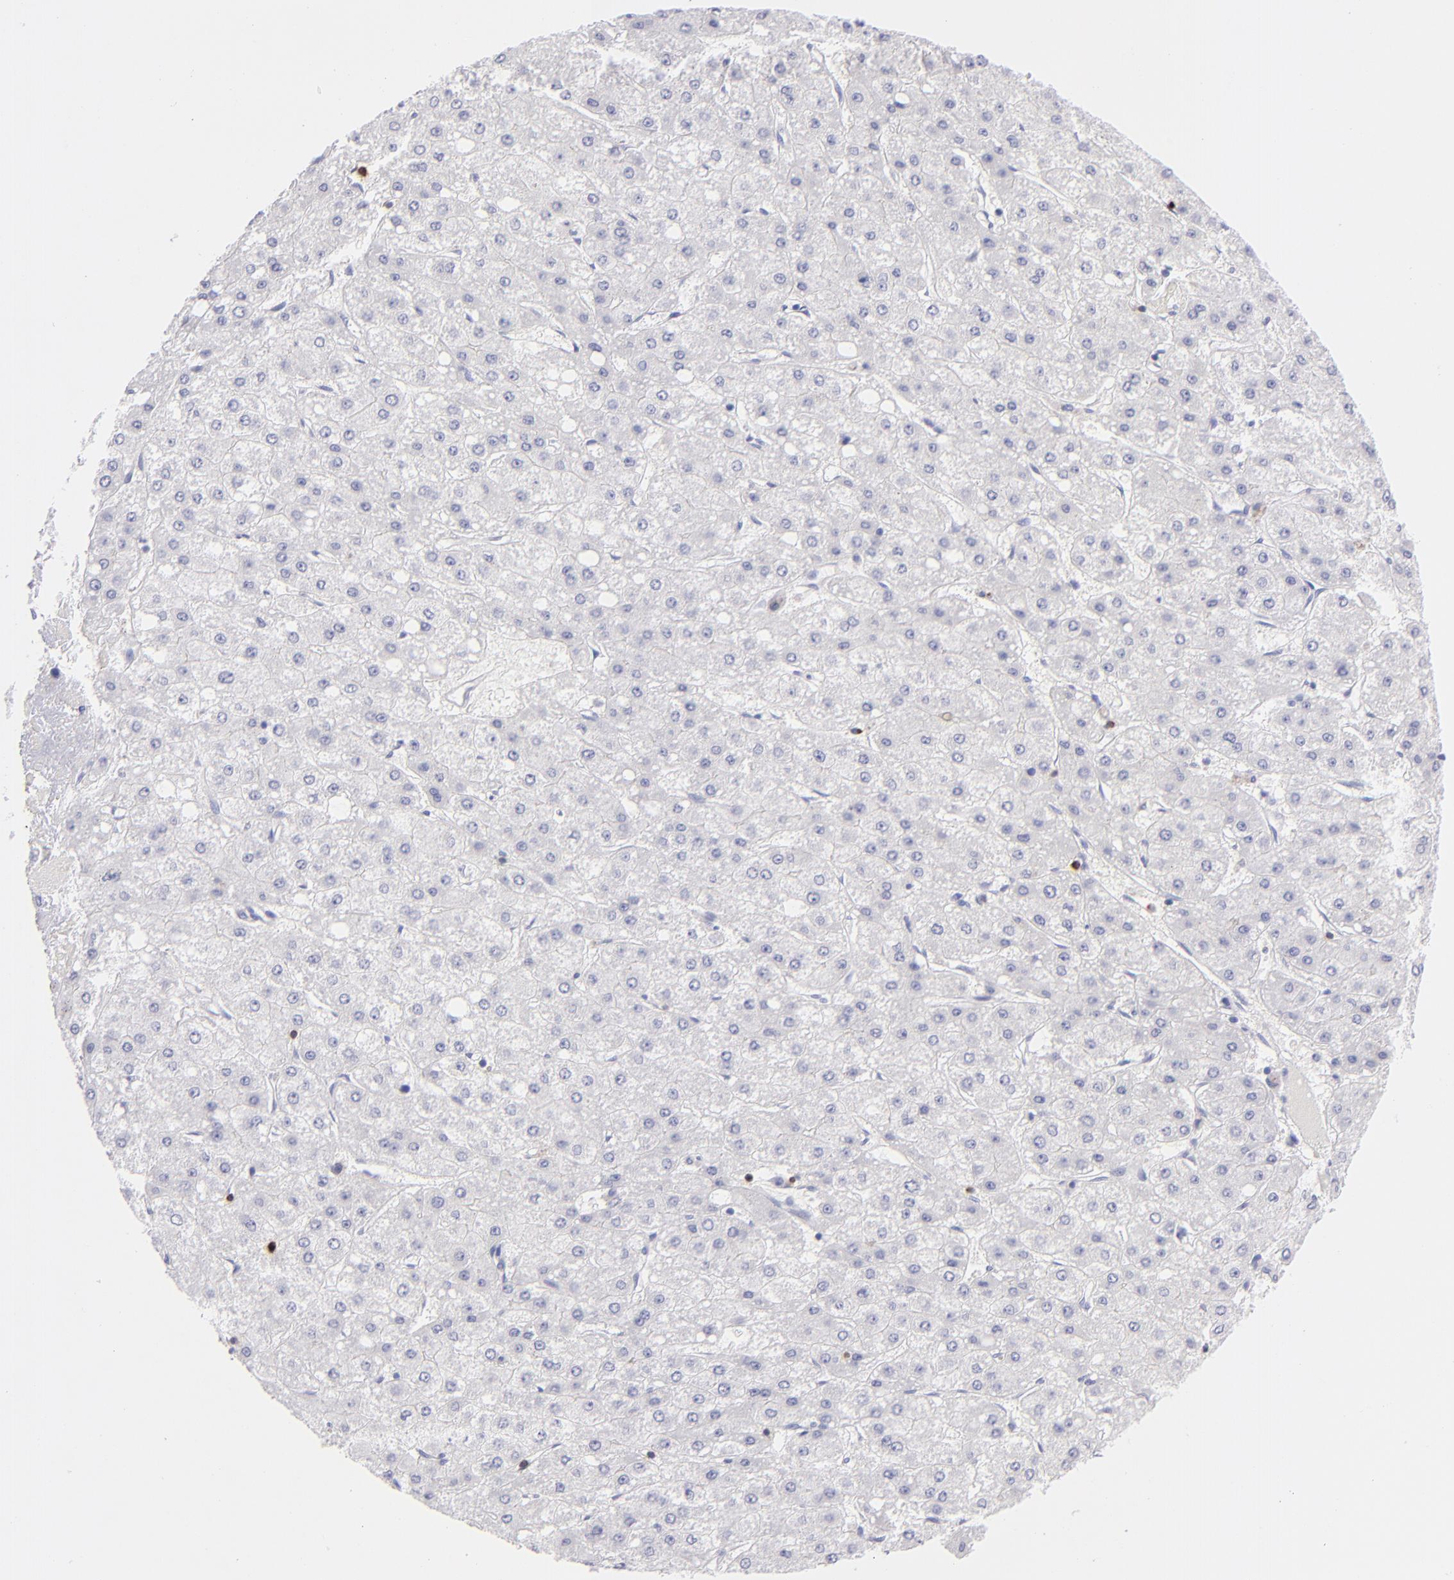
{"staining": {"intensity": "negative", "quantity": "none", "location": "none"}, "tissue": "liver cancer", "cell_type": "Tumor cells", "image_type": "cancer", "snomed": [{"axis": "morphology", "description": "Carcinoma, Hepatocellular, NOS"}, {"axis": "topography", "description": "Liver"}], "caption": "Tumor cells show no significant protein expression in hepatocellular carcinoma (liver).", "gene": "PRF1", "patient": {"sex": "female", "age": 52}}